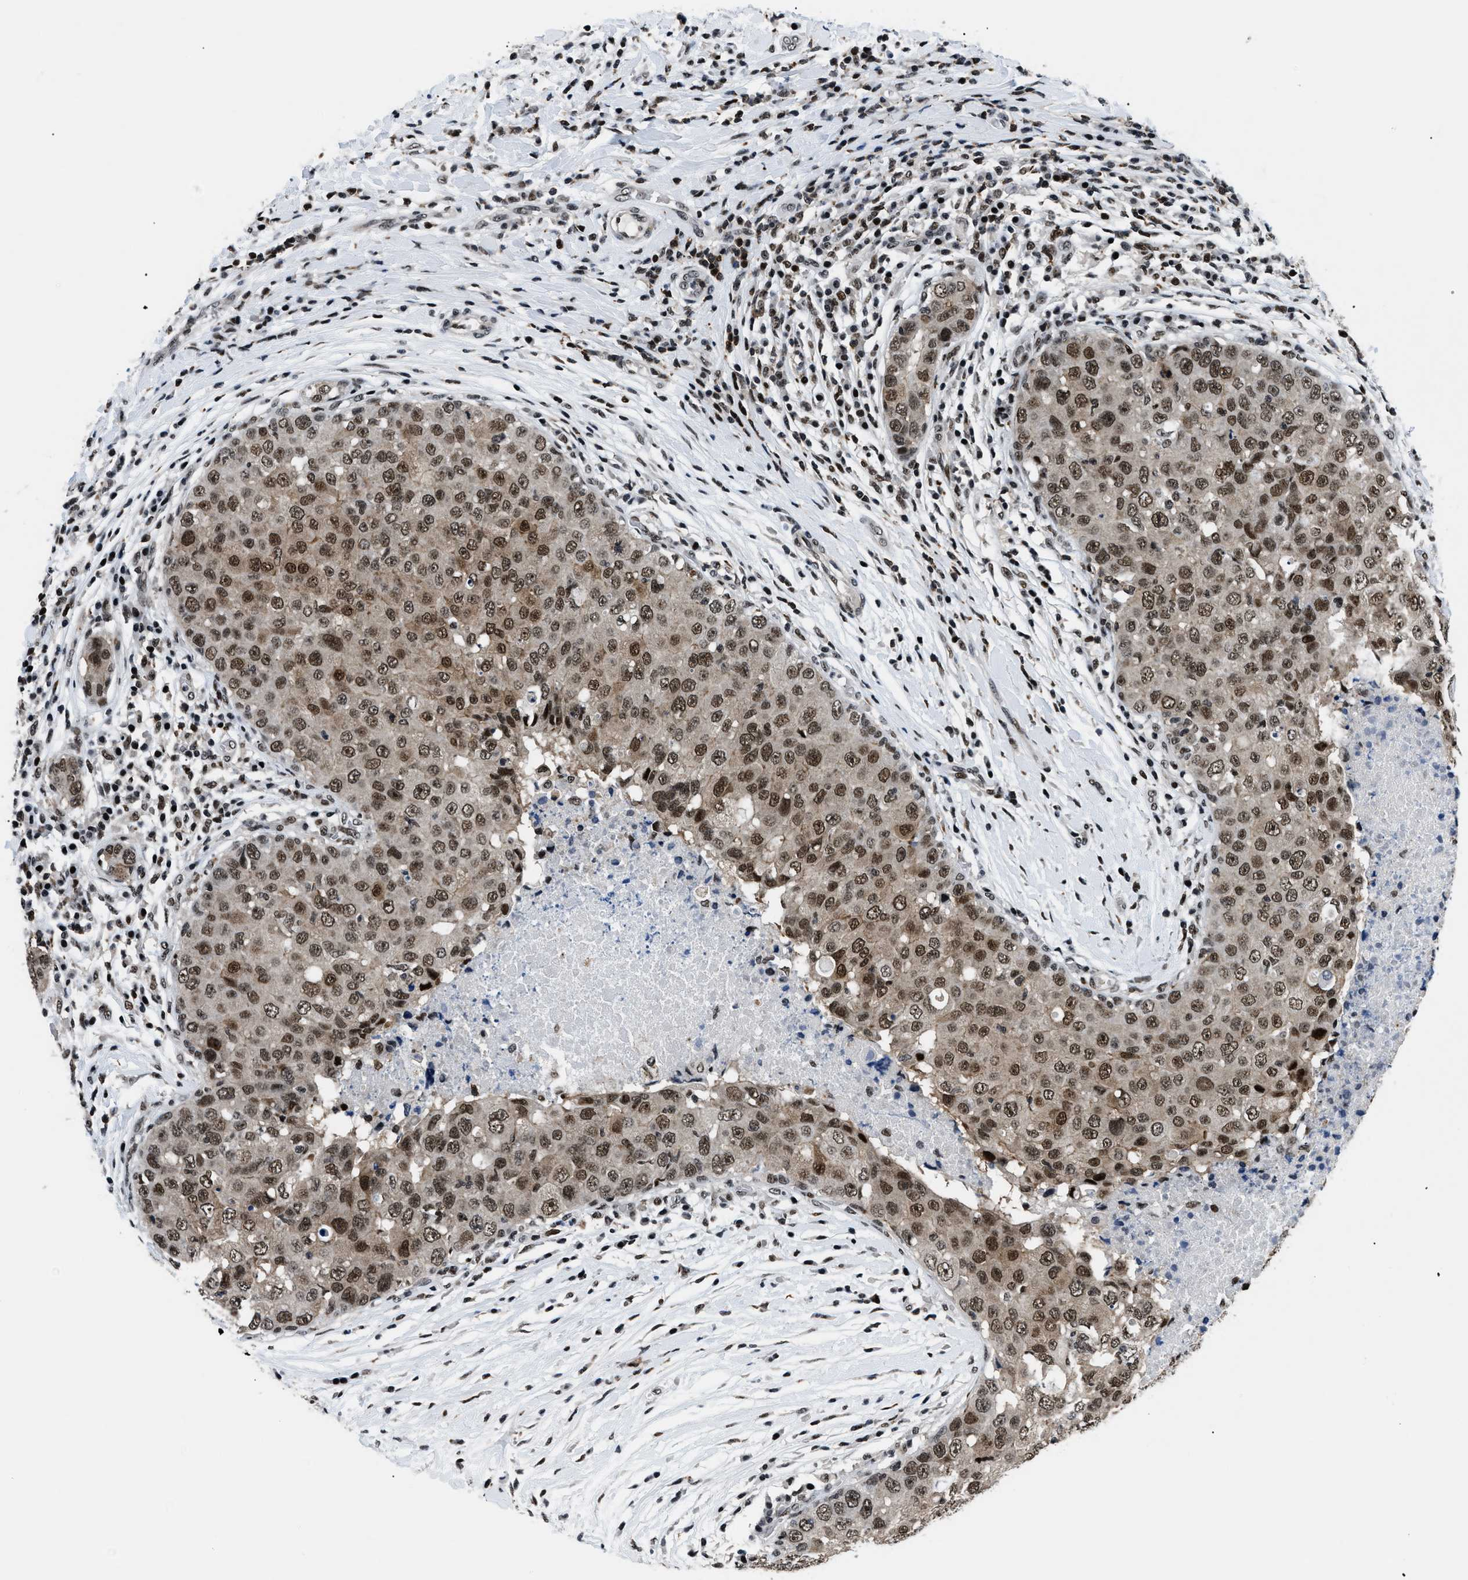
{"staining": {"intensity": "strong", "quantity": ">75%", "location": "nuclear"}, "tissue": "breast cancer", "cell_type": "Tumor cells", "image_type": "cancer", "snomed": [{"axis": "morphology", "description": "Duct carcinoma"}, {"axis": "topography", "description": "Breast"}], "caption": "The image reveals immunohistochemical staining of breast cancer (intraductal carcinoma). There is strong nuclear staining is present in about >75% of tumor cells. The staining was performed using DAB, with brown indicating positive protein expression. Nuclei are stained blue with hematoxylin.", "gene": "SMARCB1", "patient": {"sex": "female", "age": 27}}